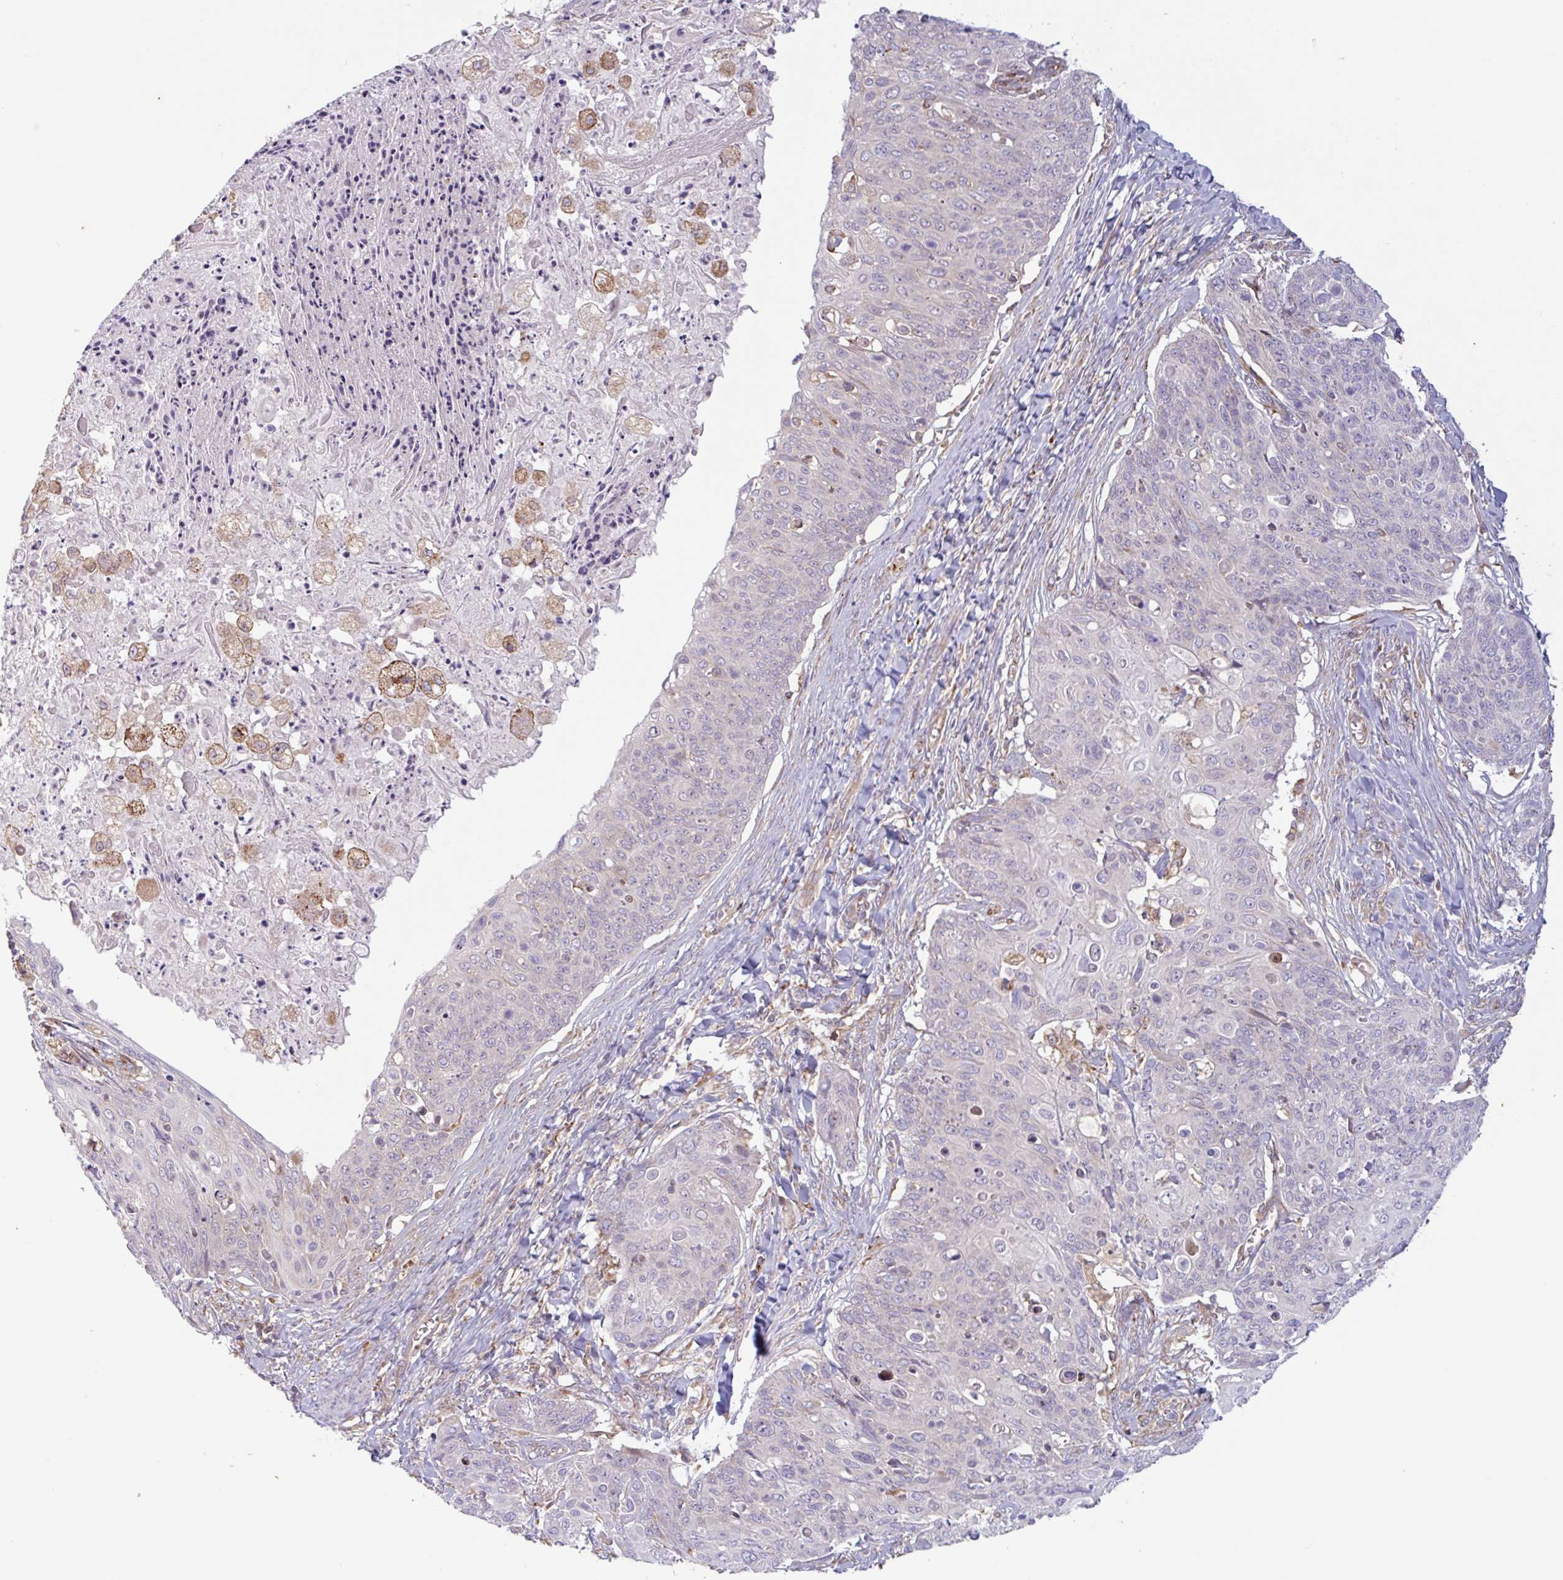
{"staining": {"intensity": "negative", "quantity": "none", "location": "none"}, "tissue": "skin cancer", "cell_type": "Tumor cells", "image_type": "cancer", "snomed": [{"axis": "morphology", "description": "Squamous cell carcinoma, NOS"}, {"axis": "topography", "description": "Skin"}, {"axis": "topography", "description": "Vulva"}], "caption": "IHC micrograph of skin cancer (squamous cell carcinoma) stained for a protein (brown), which shows no staining in tumor cells.", "gene": "RIT1", "patient": {"sex": "female", "age": 85}}